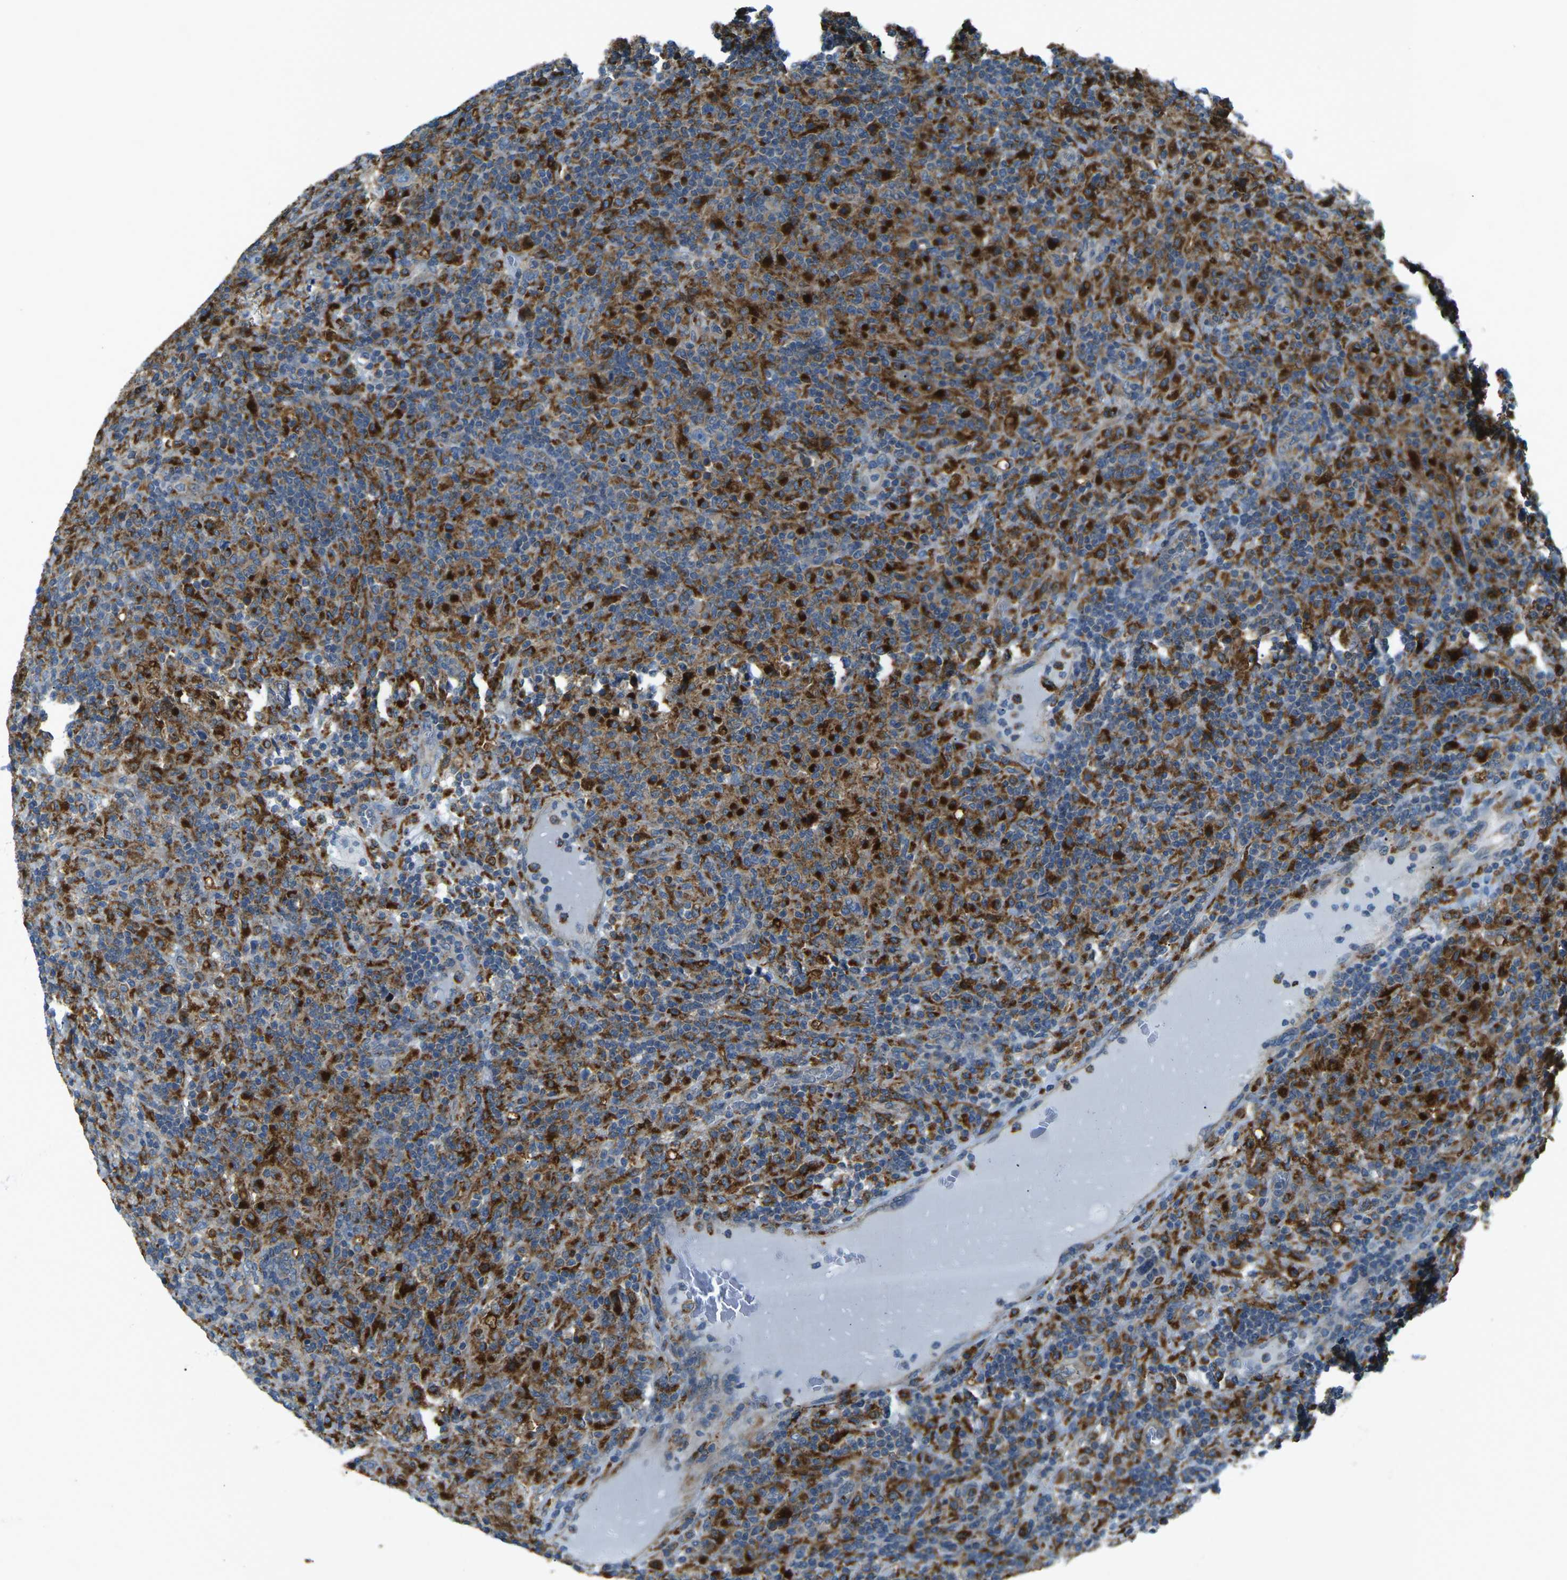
{"staining": {"intensity": "weak", "quantity": ">75%", "location": "cytoplasmic/membranous"}, "tissue": "lymphoma", "cell_type": "Tumor cells", "image_type": "cancer", "snomed": [{"axis": "morphology", "description": "Hodgkin's disease, NOS"}, {"axis": "topography", "description": "Lymph node"}], "caption": "Hodgkin's disease was stained to show a protein in brown. There is low levels of weak cytoplasmic/membranous positivity in approximately >75% of tumor cells. (DAB (3,3'-diaminobenzidine) IHC with brightfield microscopy, high magnification).", "gene": "CDK17", "patient": {"sex": "male", "age": 70}}